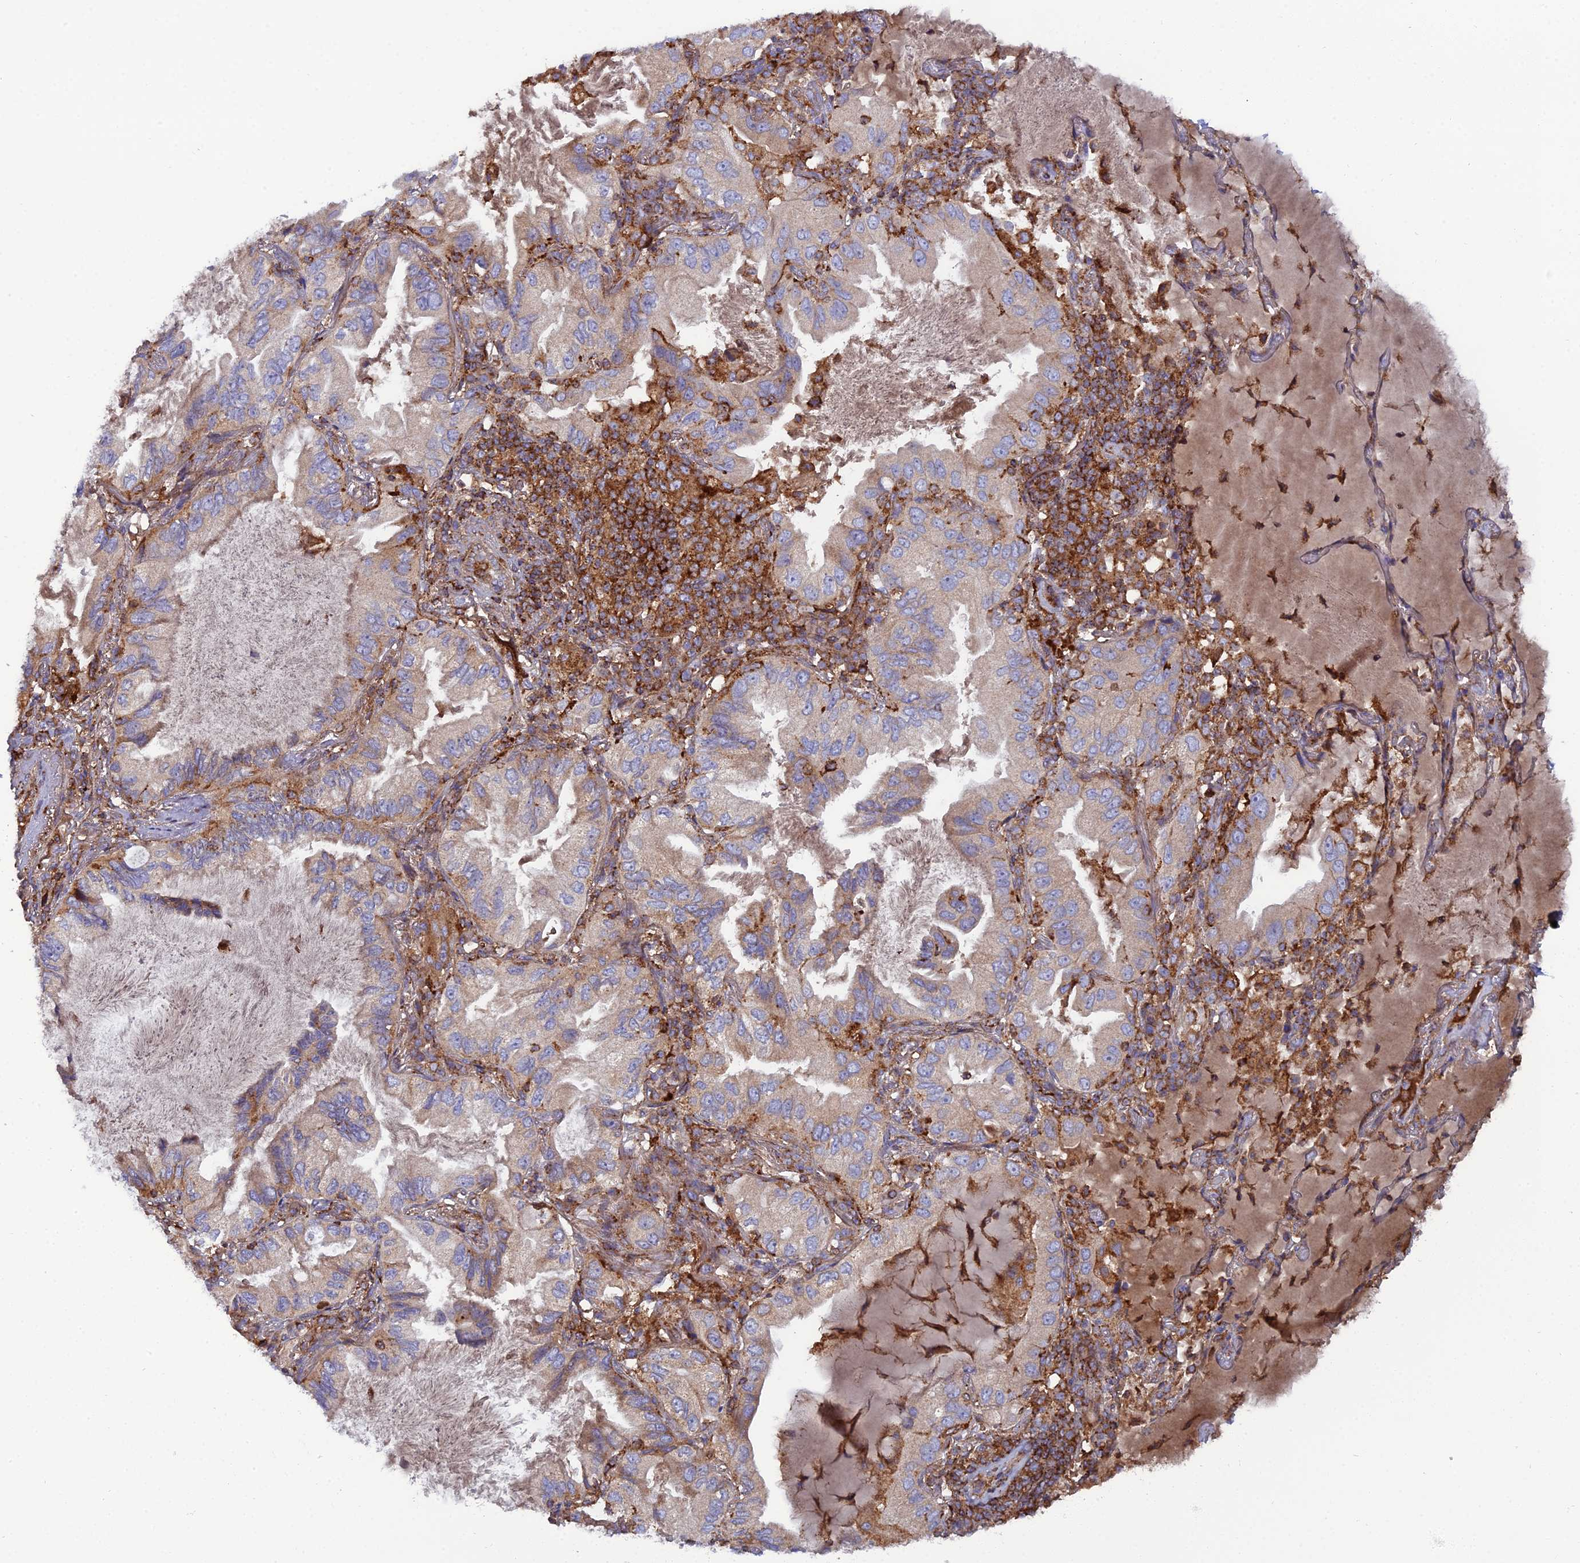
{"staining": {"intensity": "weak", "quantity": "<25%", "location": "cytoplasmic/membranous"}, "tissue": "lung cancer", "cell_type": "Tumor cells", "image_type": "cancer", "snomed": [{"axis": "morphology", "description": "Adenocarcinoma, NOS"}, {"axis": "topography", "description": "Lung"}], "caption": "Immunohistochemical staining of adenocarcinoma (lung) reveals no significant positivity in tumor cells.", "gene": "LNPEP", "patient": {"sex": "female", "age": 69}}